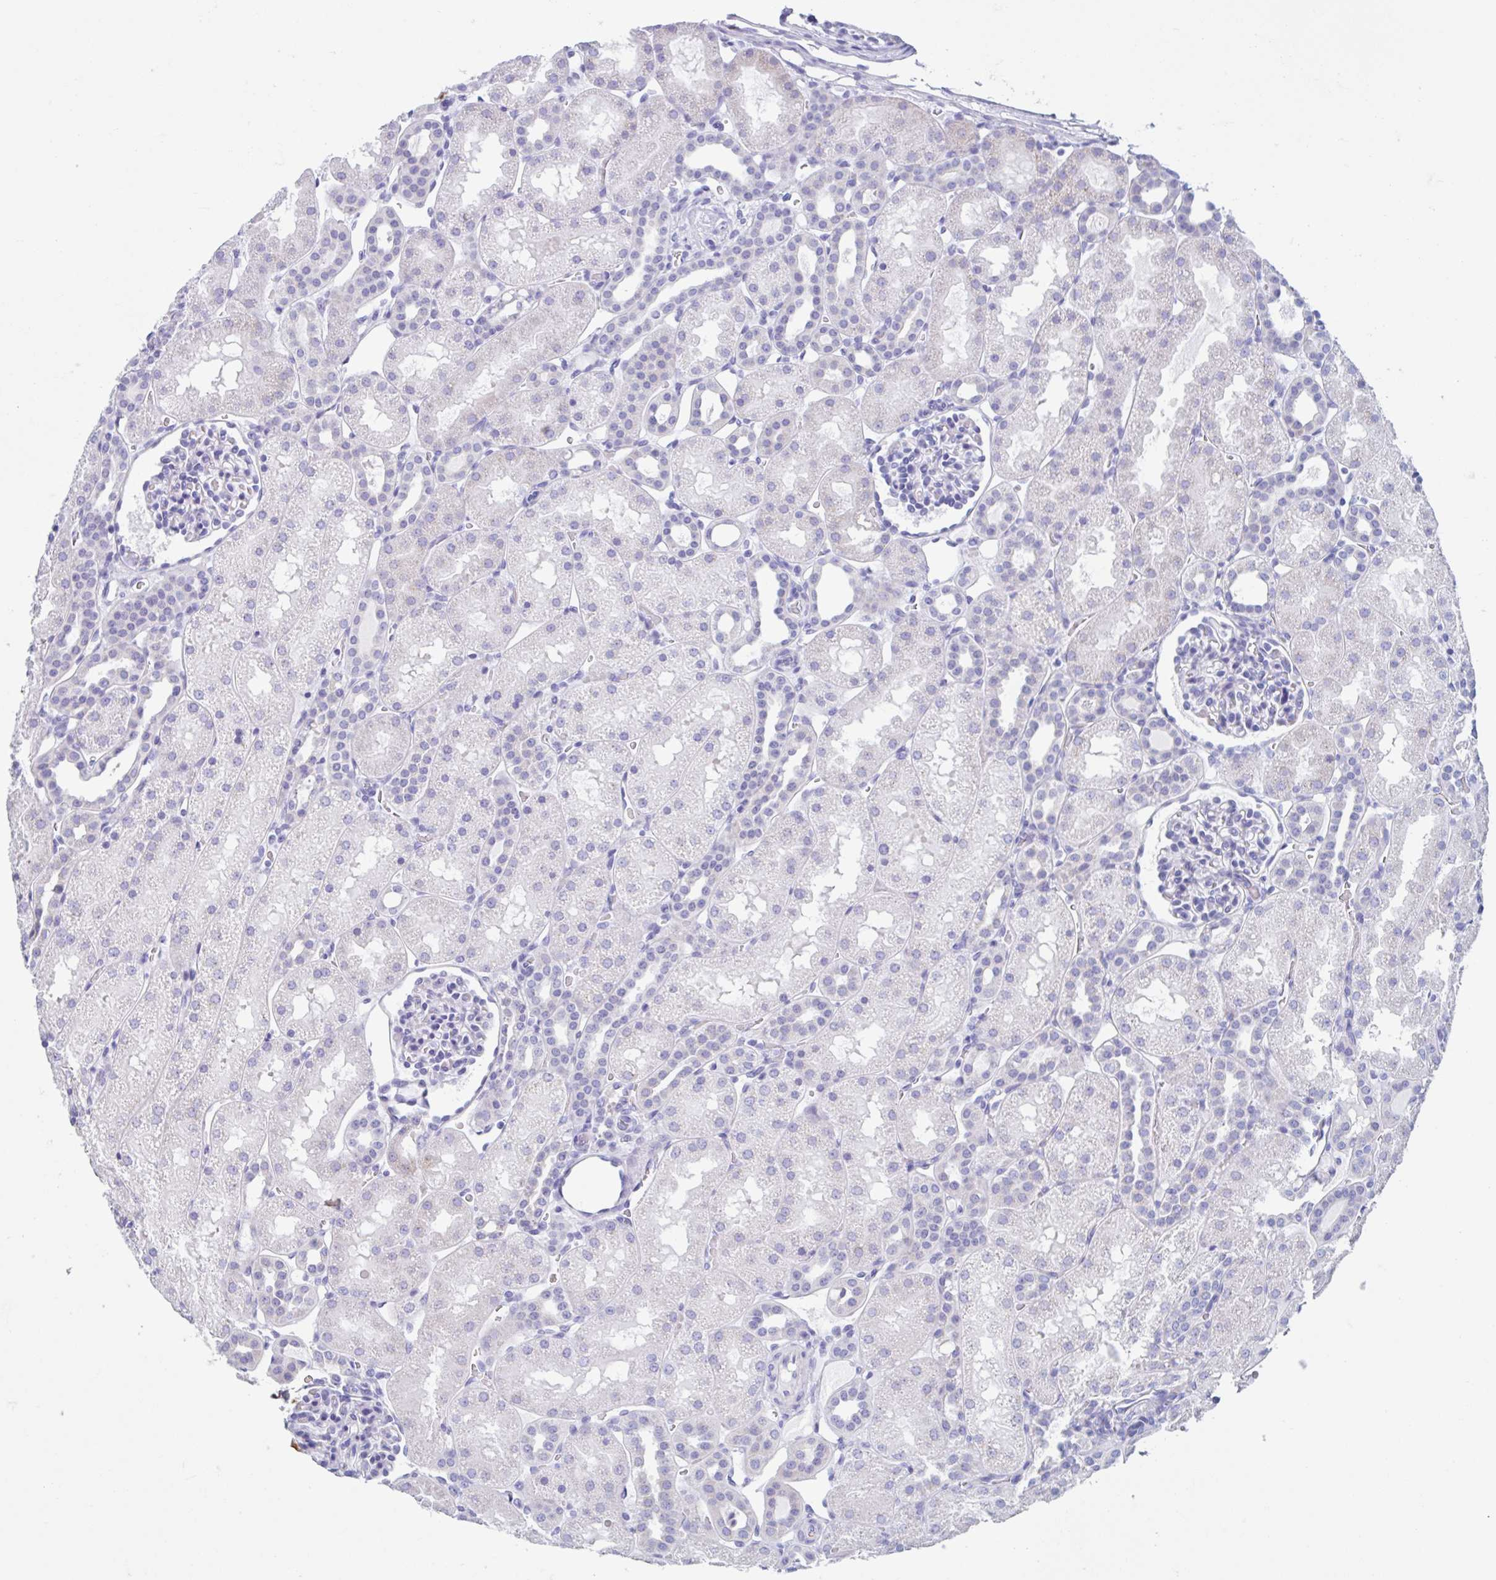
{"staining": {"intensity": "negative", "quantity": "none", "location": "none"}, "tissue": "kidney", "cell_type": "Cells in glomeruli", "image_type": "normal", "snomed": [{"axis": "morphology", "description": "Normal tissue, NOS"}, {"axis": "topography", "description": "Kidney"}], "caption": "Micrograph shows no significant protein positivity in cells in glomeruli of normal kidney. (DAB IHC with hematoxylin counter stain).", "gene": "CPTP", "patient": {"sex": "male", "age": 2}}